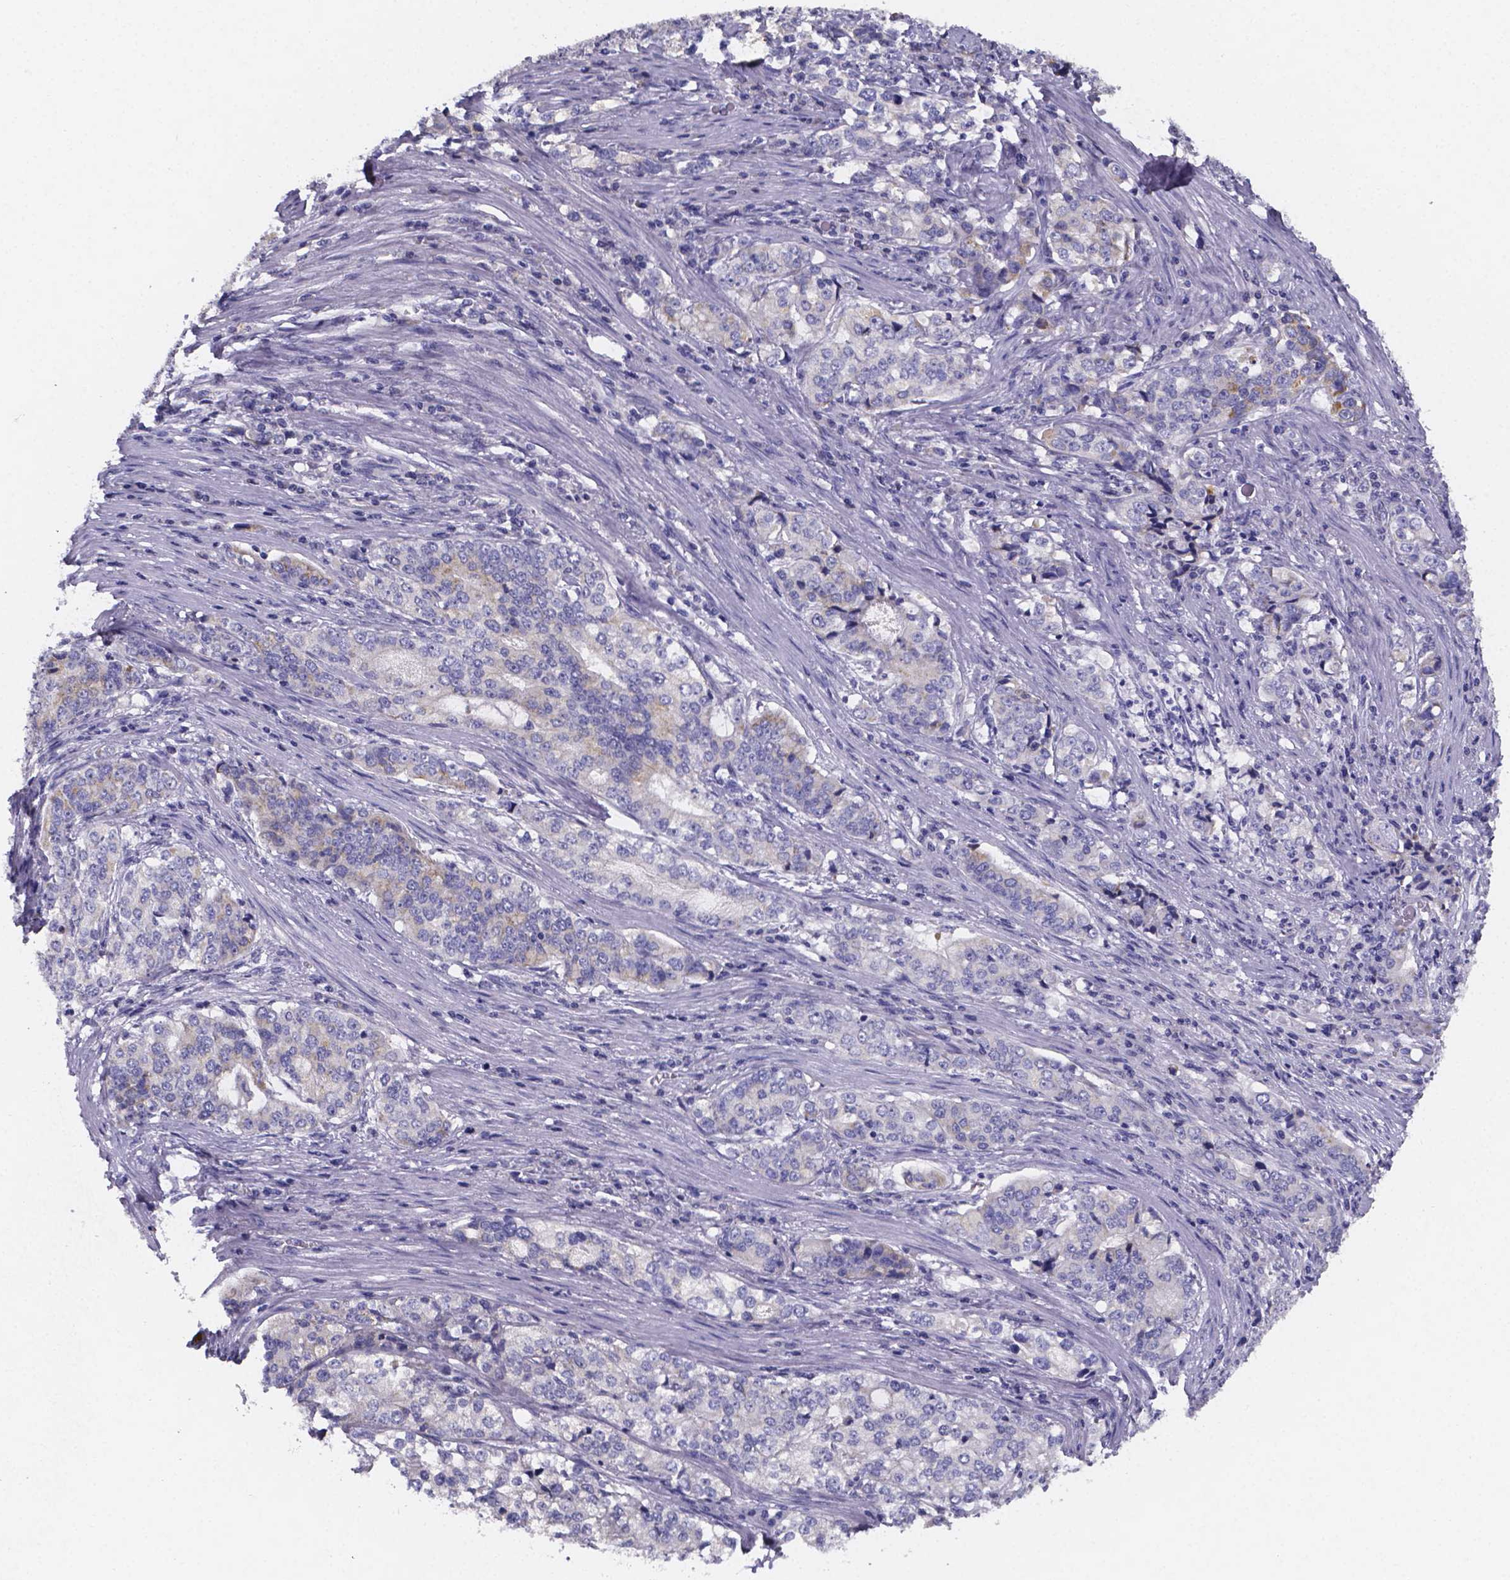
{"staining": {"intensity": "negative", "quantity": "none", "location": "none"}, "tissue": "stomach cancer", "cell_type": "Tumor cells", "image_type": "cancer", "snomed": [{"axis": "morphology", "description": "Adenocarcinoma, NOS"}, {"axis": "topography", "description": "Stomach, lower"}], "caption": "Human adenocarcinoma (stomach) stained for a protein using immunohistochemistry (IHC) exhibits no expression in tumor cells.", "gene": "PAH", "patient": {"sex": "female", "age": 72}}